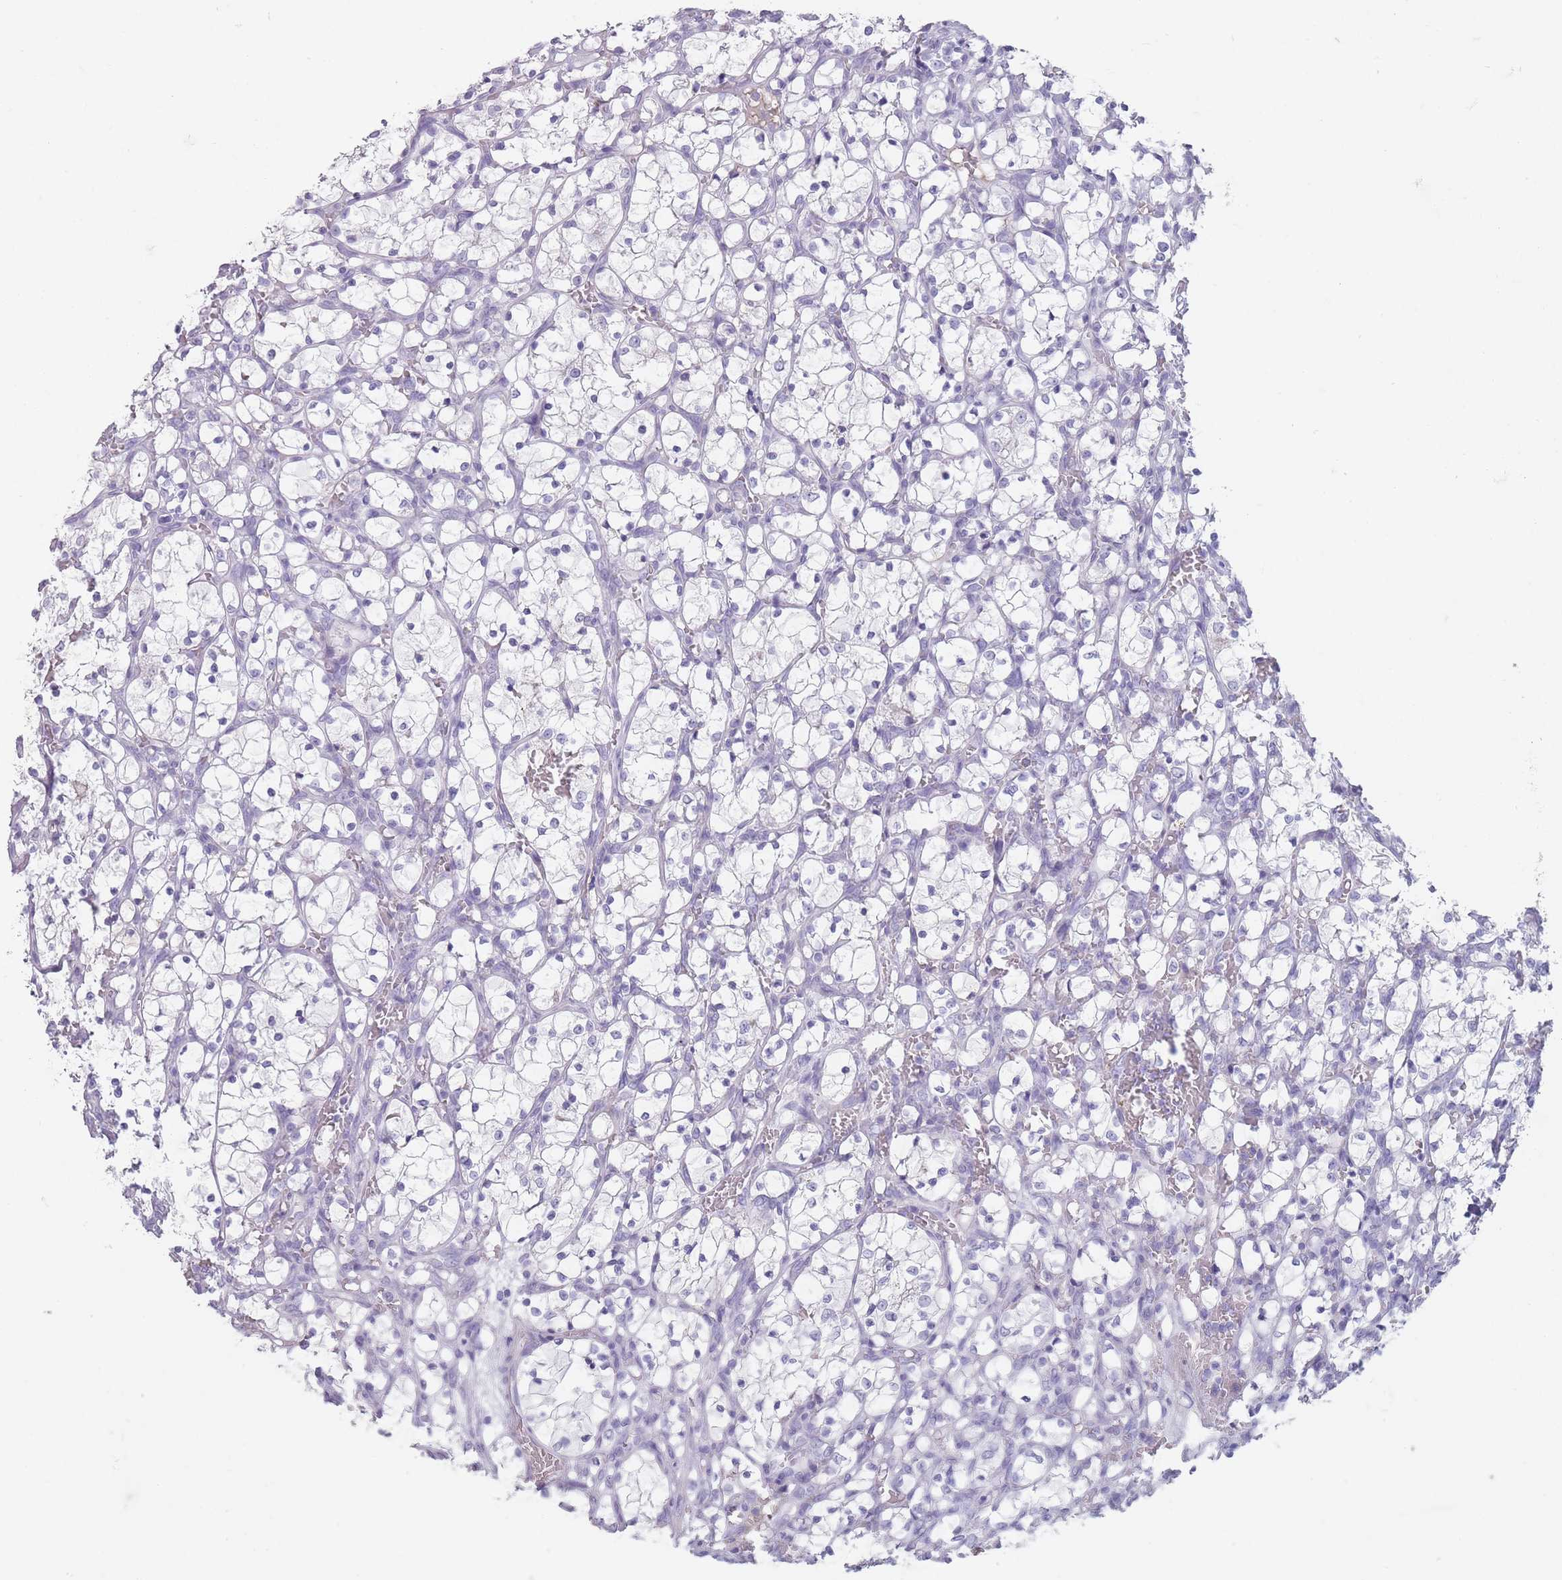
{"staining": {"intensity": "negative", "quantity": "none", "location": "none"}, "tissue": "renal cancer", "cell_type": "Tumor cells", "image_type": "cancer", "snomed": [{"axis": "morphology", "description": "Adenocarcinoma, NOS"}, {"axis": "topography", "description": "Kidney"}], "caption": "Renal adenocarcinoma was stained to show a protein in brown. There is no significant positivity in tumor cells.", "gene": "RHBG", "patient": {"sex": "female", "age": 69}}